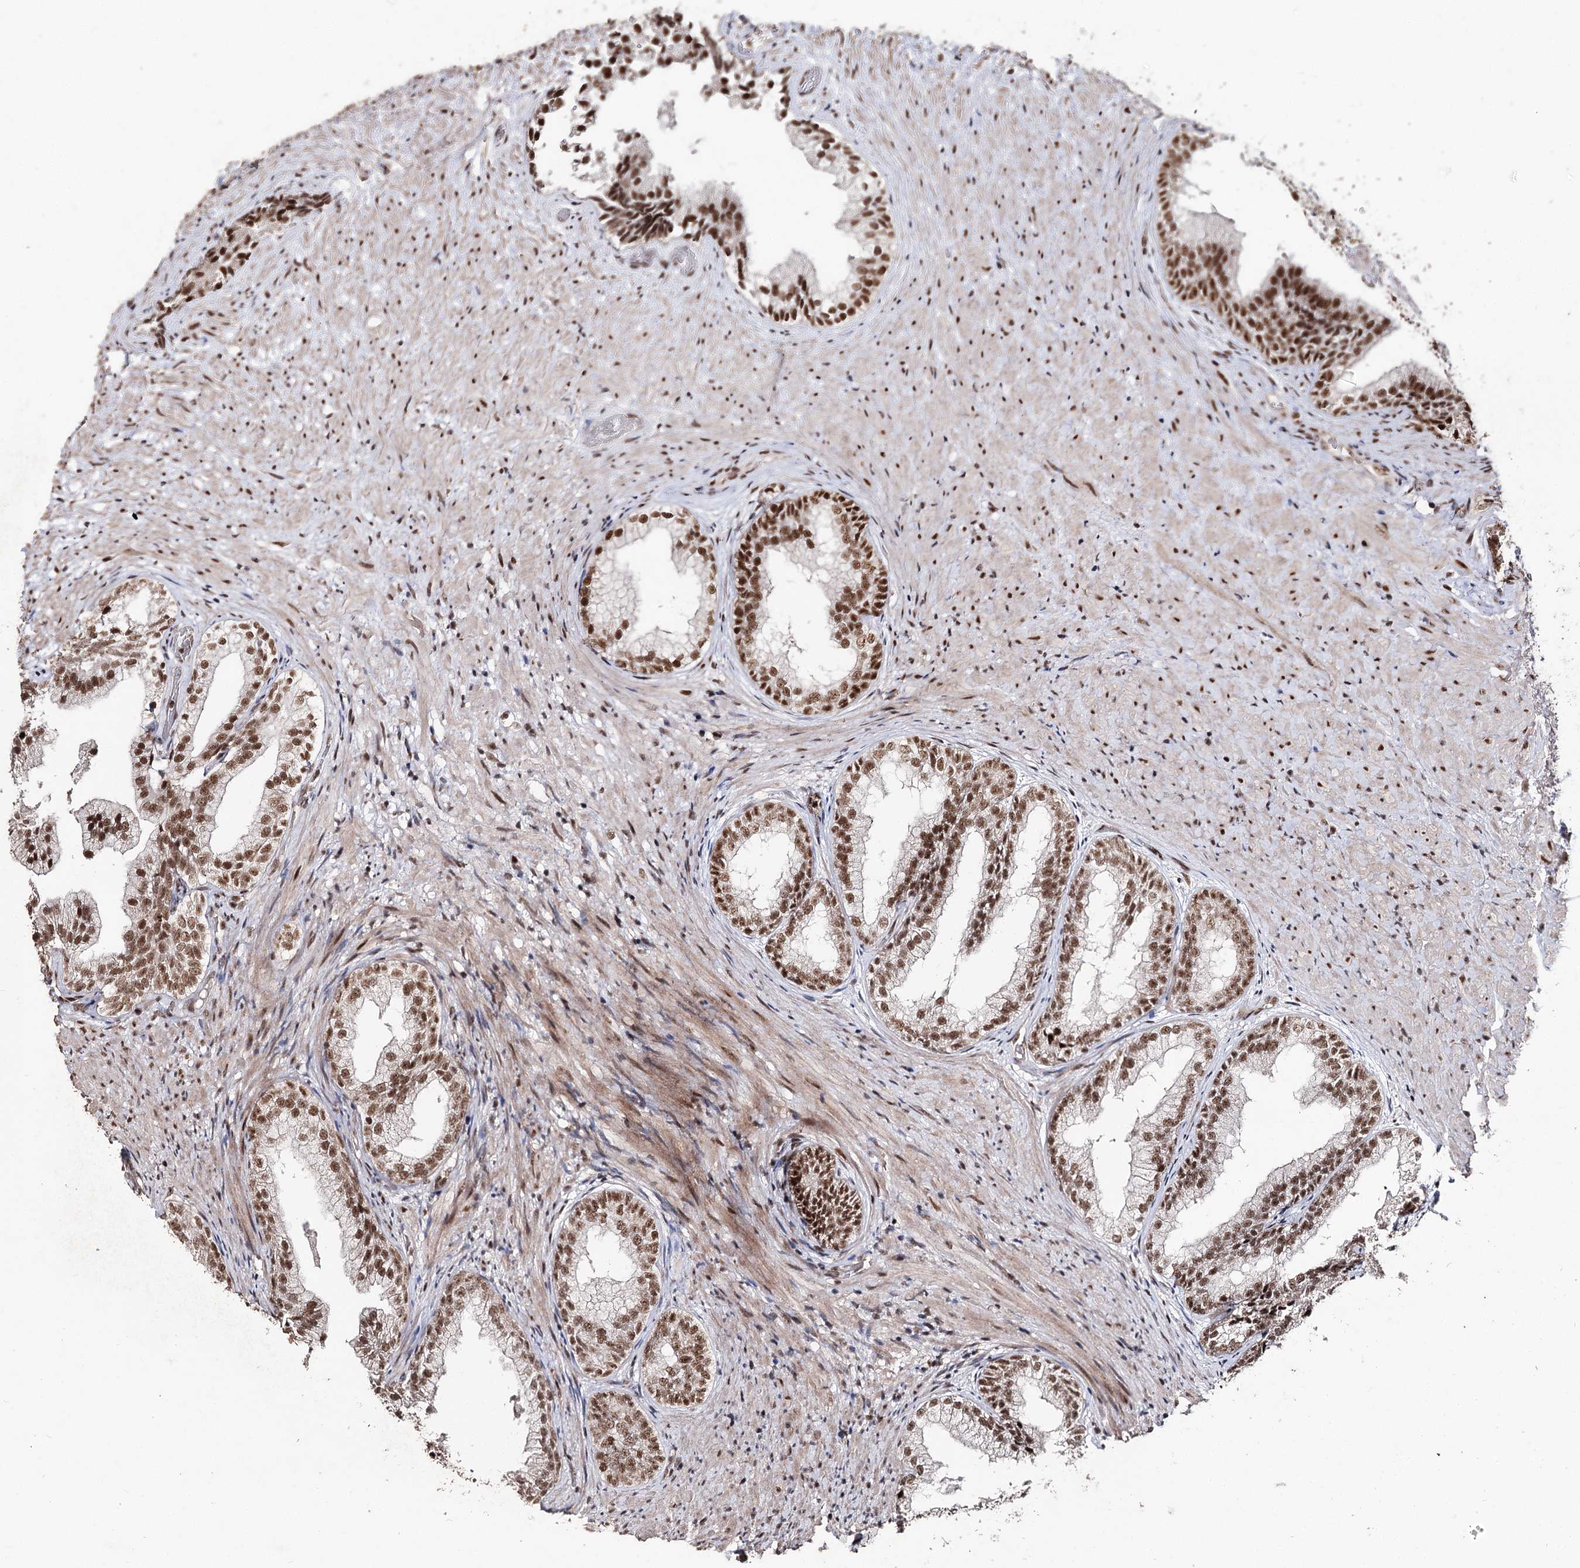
{"staining": {"intensity": "strong", "quantity": ">75%", "location": "nuclear"}, "tissue": "prostate", "cell_type": "Glandular cells", "image_type": "normal", "snomed": [{"axis": "morphology", "description": "Normal tissue, NOS"}, {"axis": "topography", "description": "Prostate"}], "caption": "Prostate stained with immunohistochemistry (IHC) exhibits strong nuclear positivity in approximately >75% of glandular cells. Immunohistochemistry stains the protein in brown and the nuclei are stained blue.", "gene": "U2SURP", "patient": {"sex": "male", "age": 76}}